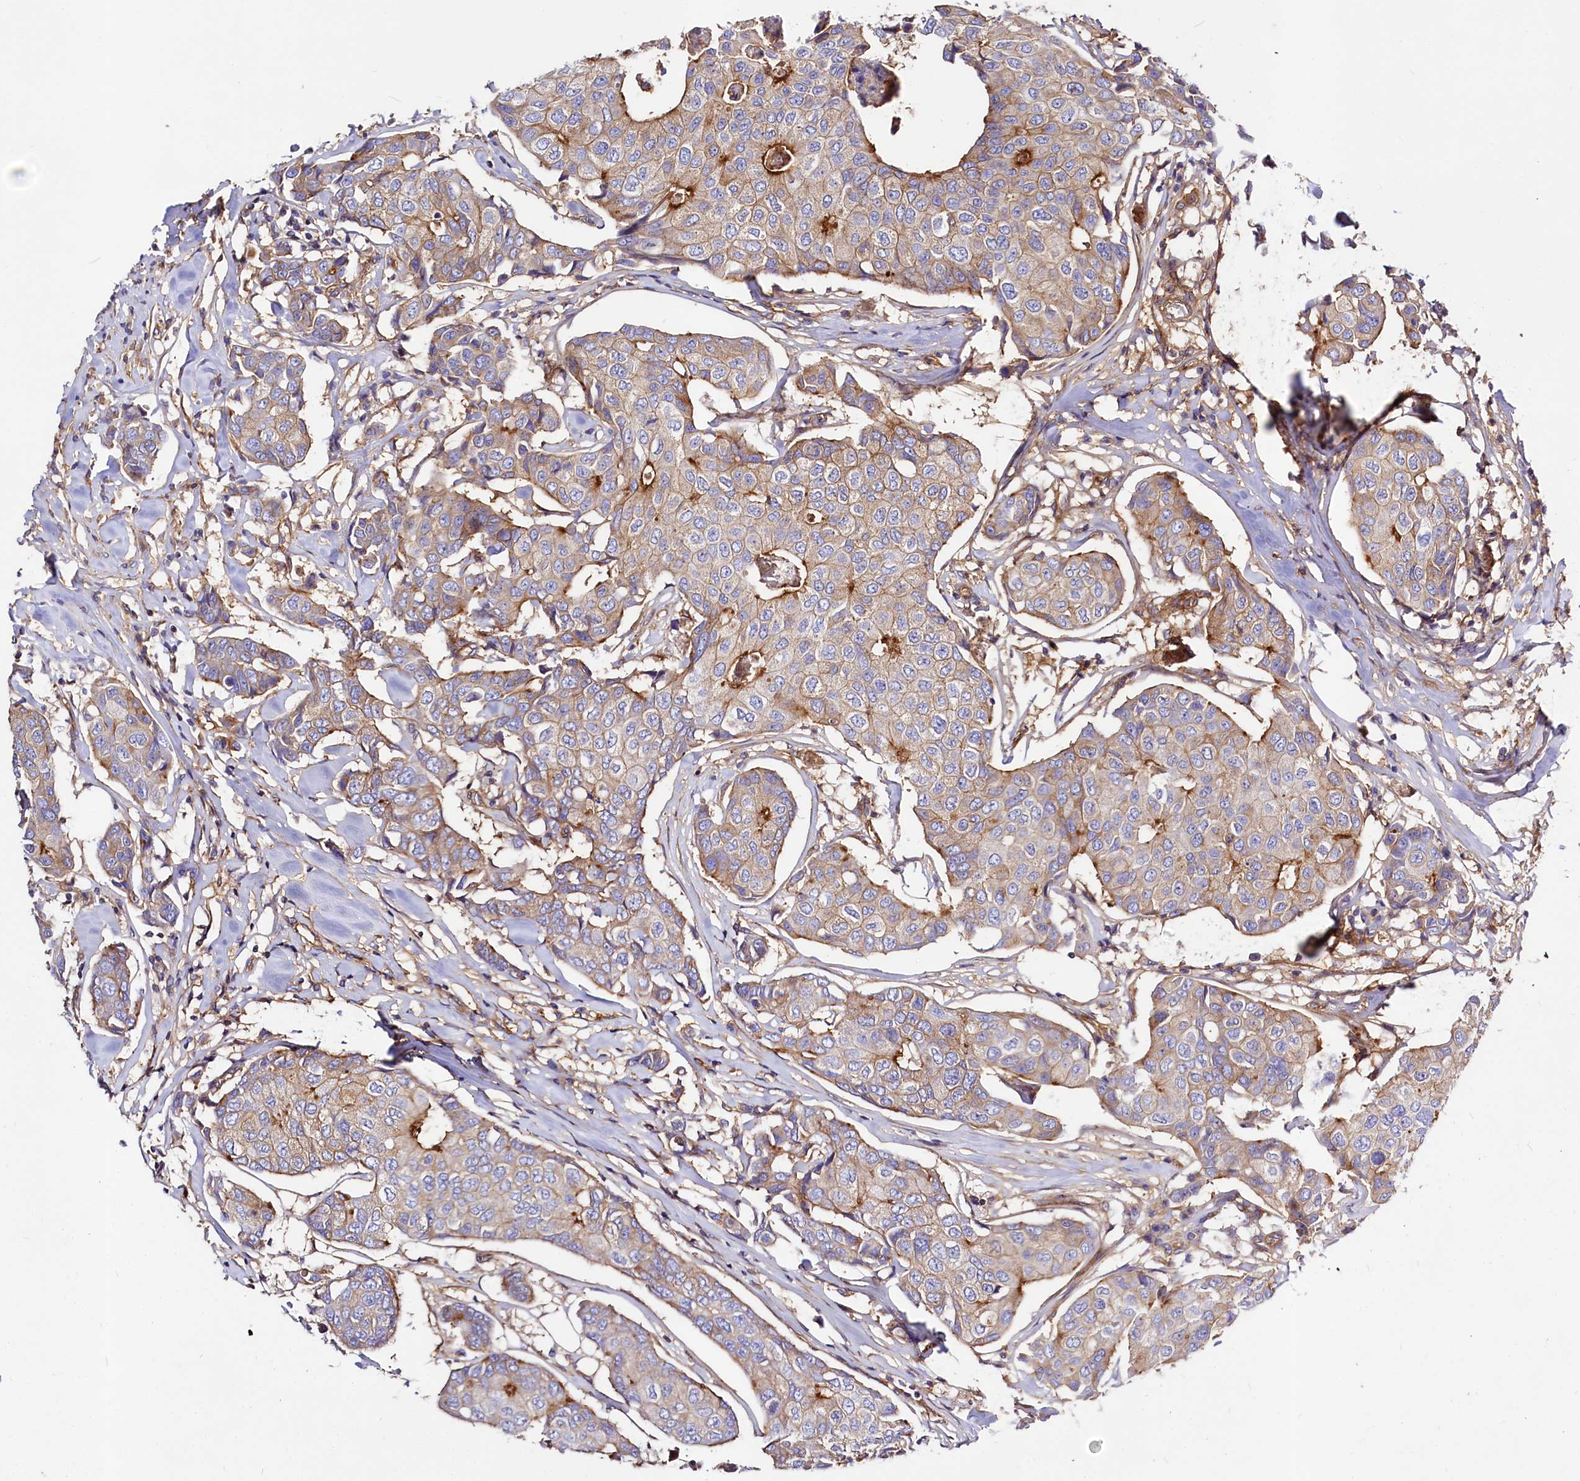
{"staining": {"intensity": "moderate", "quantity": "25%-75%", "location": "cytoplasmic/membranous"}, "tissue": "breast cancer", "cell_type": "Tumor cells", "image_type": "cancer", "snomed": [{"axis": "morphology", "description": "Duct carcinoma"}, {"axis": "topography", "description": "Breast"}], "caption": "Protein staining shows moderate cytoplasmic/membranous expression in approximately 25%-75% of tumor cells in breast intraductal carcinoma. (brown staining indicates protein expression, while blue staining denotes nuclei).", "gene": "ANO6", "patient": {"sex": "female", "age": 80}}